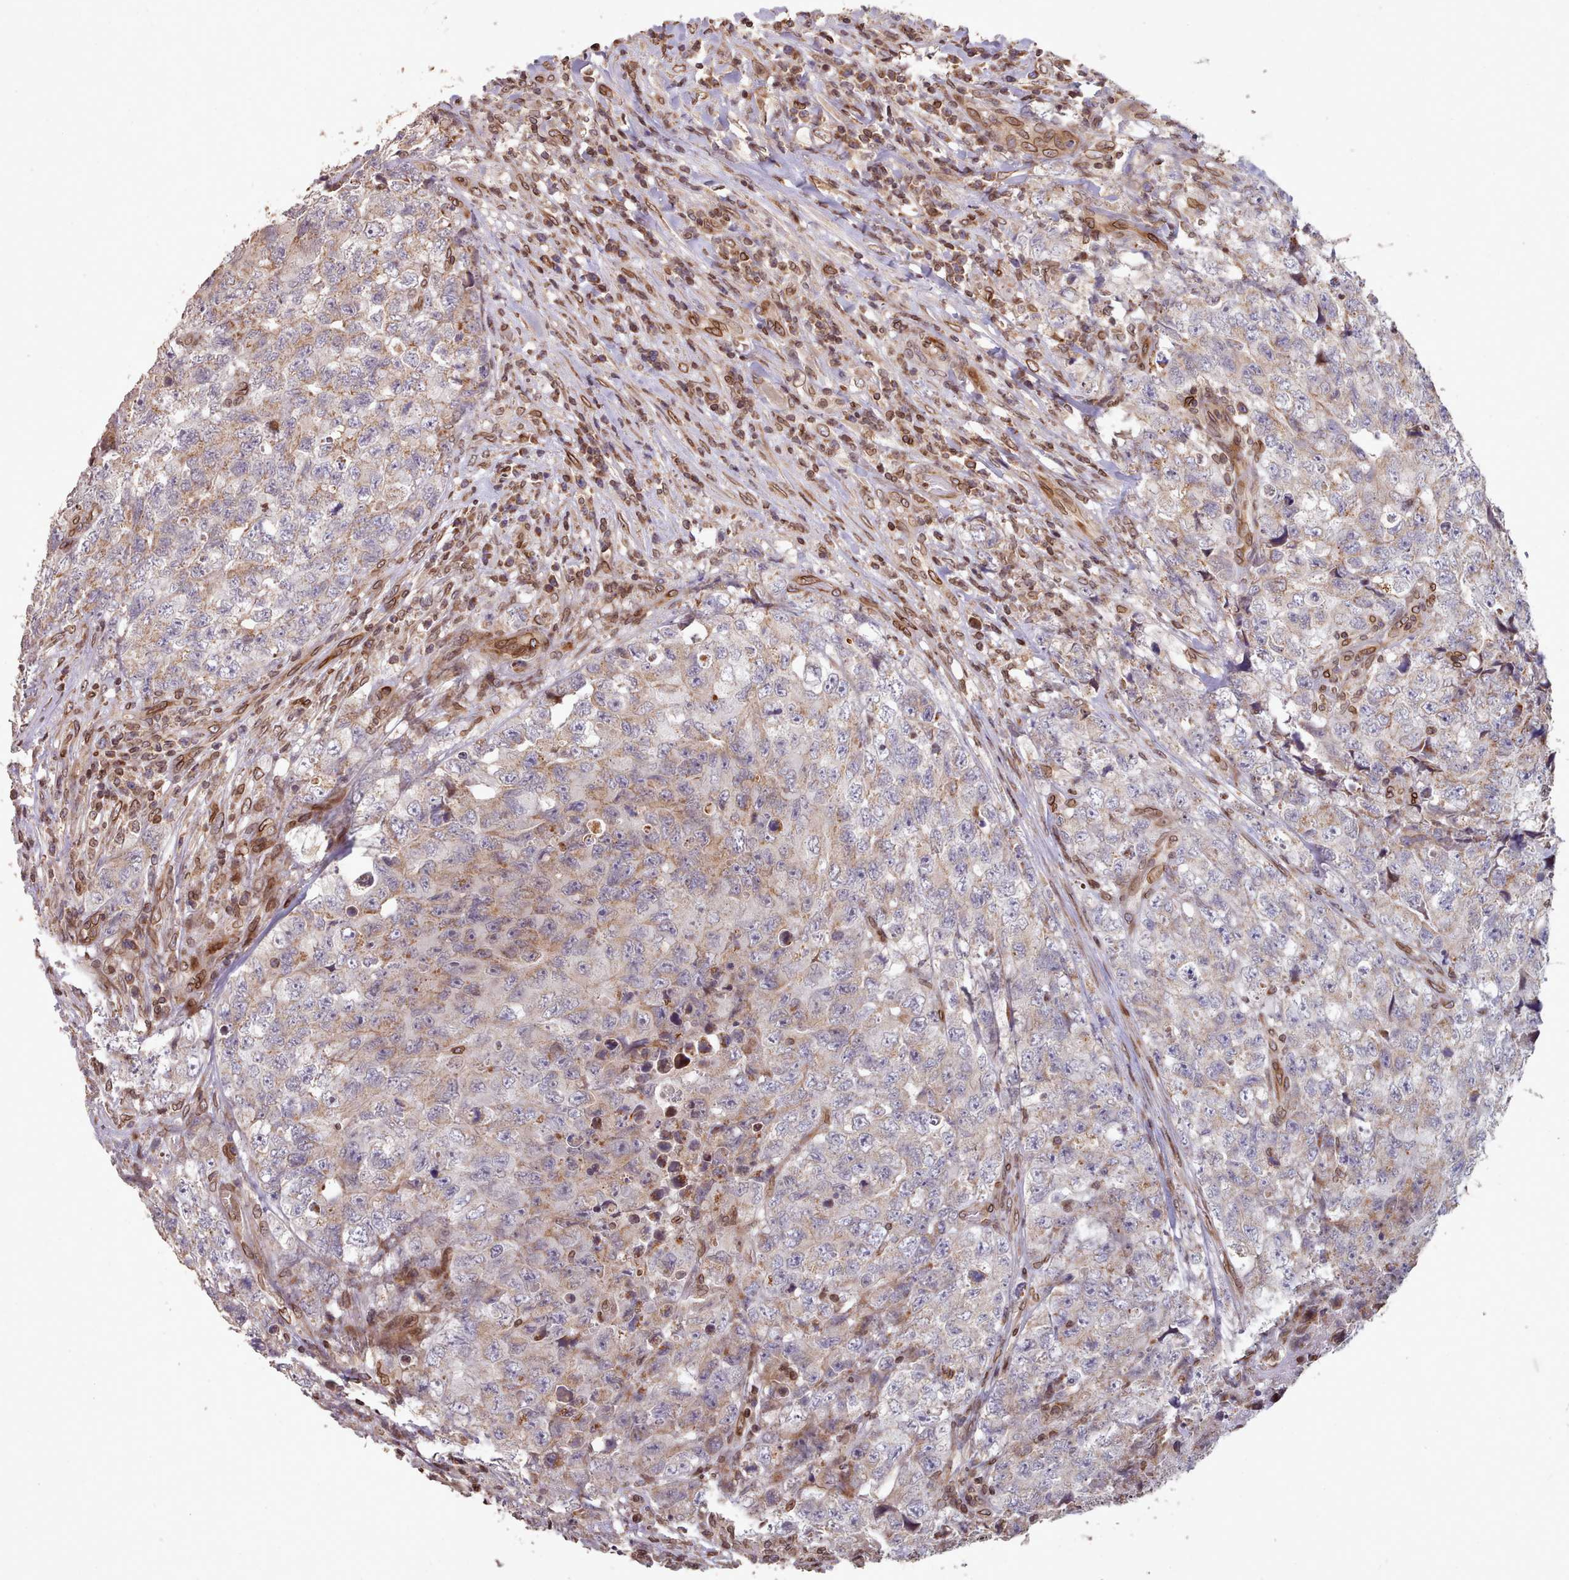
{"staining": {"intensity": "moderate", "quantity": "<25%", "location": "cytoplasmic/membranous,nuclear"}, "tissue": "testis cancer", "cell_type": "Tumor cells", "image_type": "cancer", "snomed": [{"axis": "morphology", "description": "Carcinoma, Embryonal, NOS"}, {"axis": "topography", "description": "Testis"}], "caption": "Human testis embryonal carcinoma stained with a brown dye reveals moderate cytoplasmic/membranous and nuclear positive expression in about <25% of tumor cells.", "gene": "TOR1AIP1", "patient": {"sex": "male", "age": 31}}